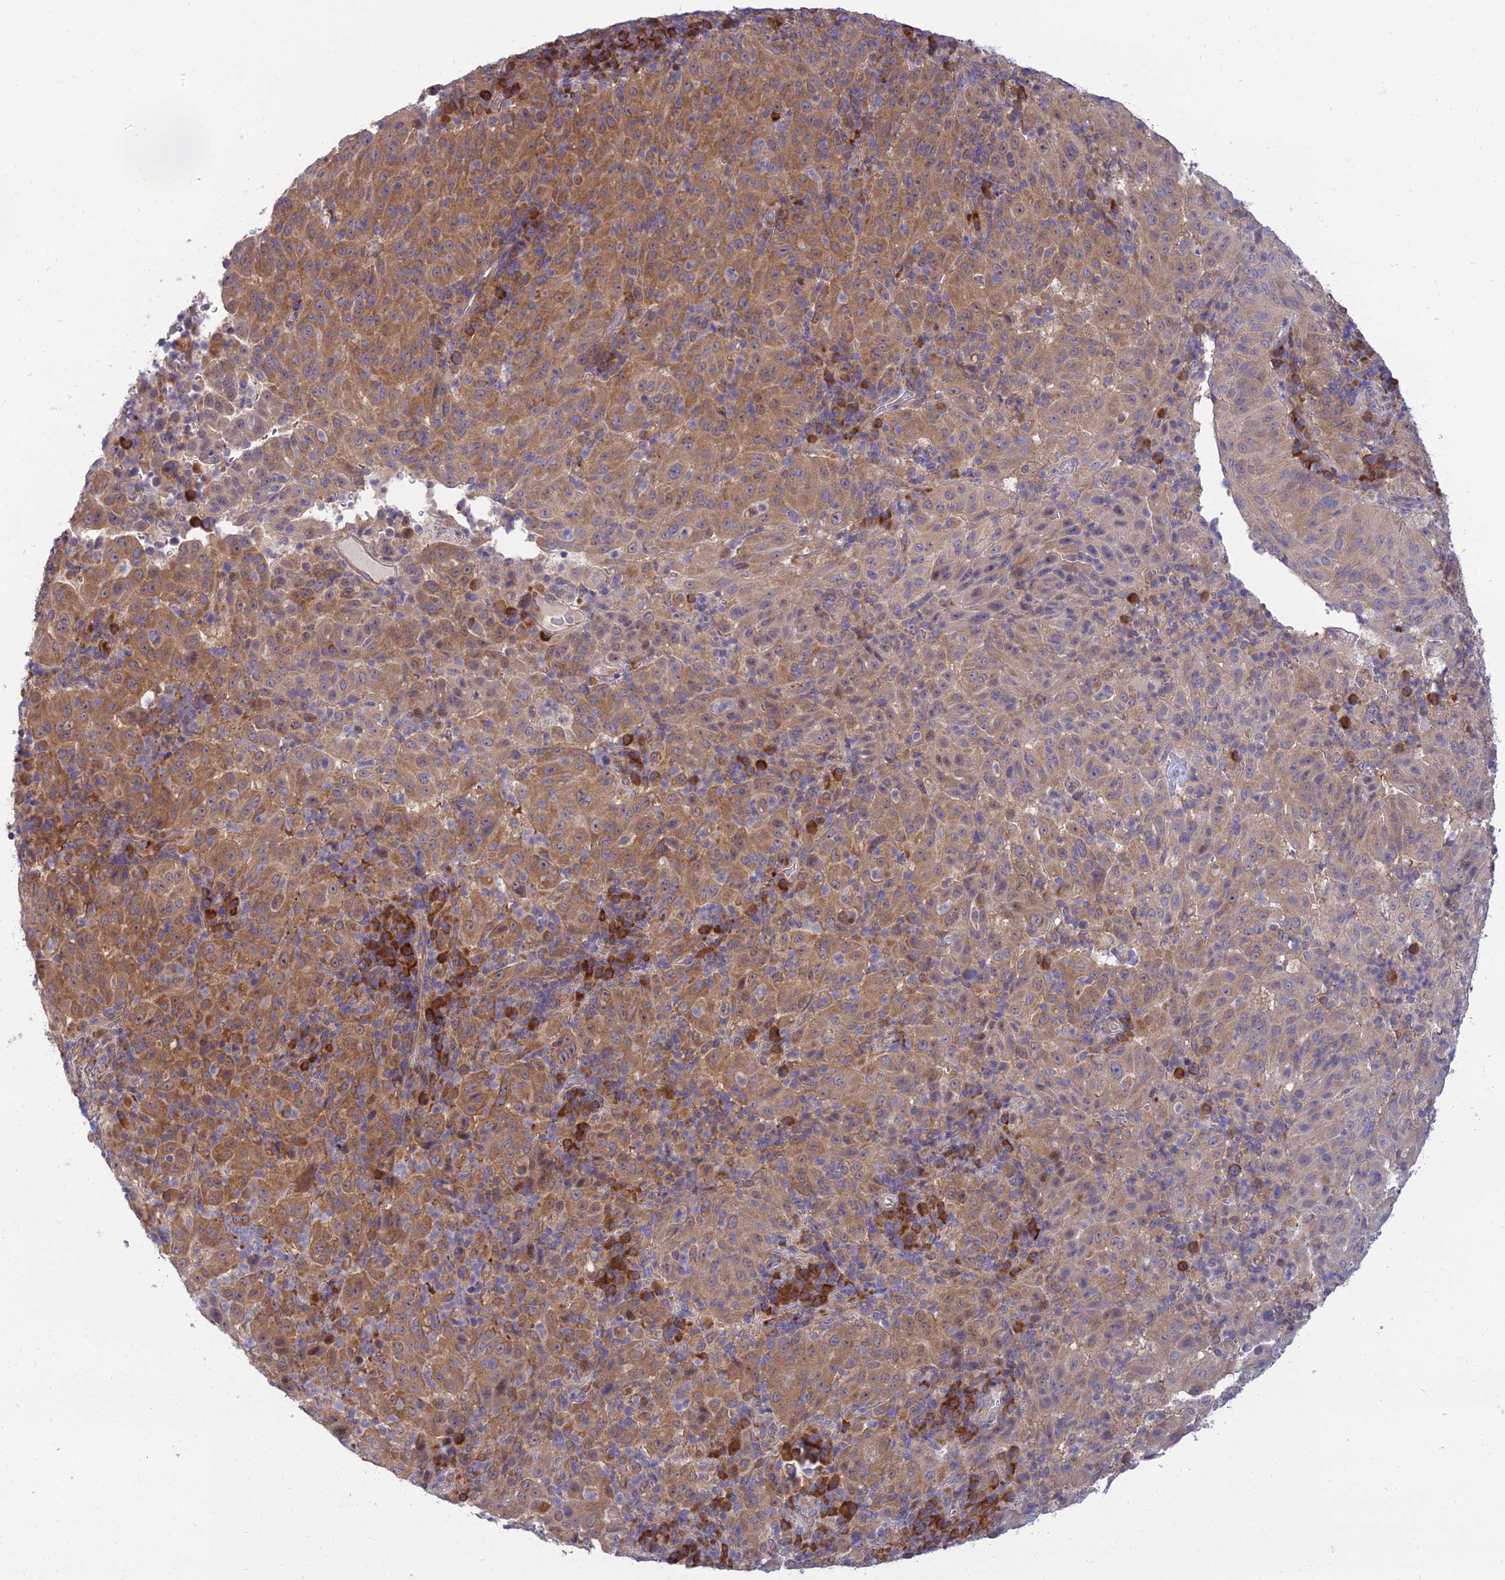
{"staining": {"intensity": "moderate", "quantity": ">75%", "location": "cytoplasmic/membranous"}, "tissue": "pancreatic cancer", "cell_type": "Tumor cells", "image_type": "cancer", "snomed": [{"axis": "morphology", "description": "Adenocarcinoma, NOS"}, {"axis": "topography", "description": "Pancreas"}], "caption": "DAB immunohistochemical staining of pancreatic adenocarcinoma exhibits moderate cytoplasmic/membranous protein positivity in about >75% of tumor cells.", "gene": "CLCN7", "patient": {"sex": "male", "age": 63}}